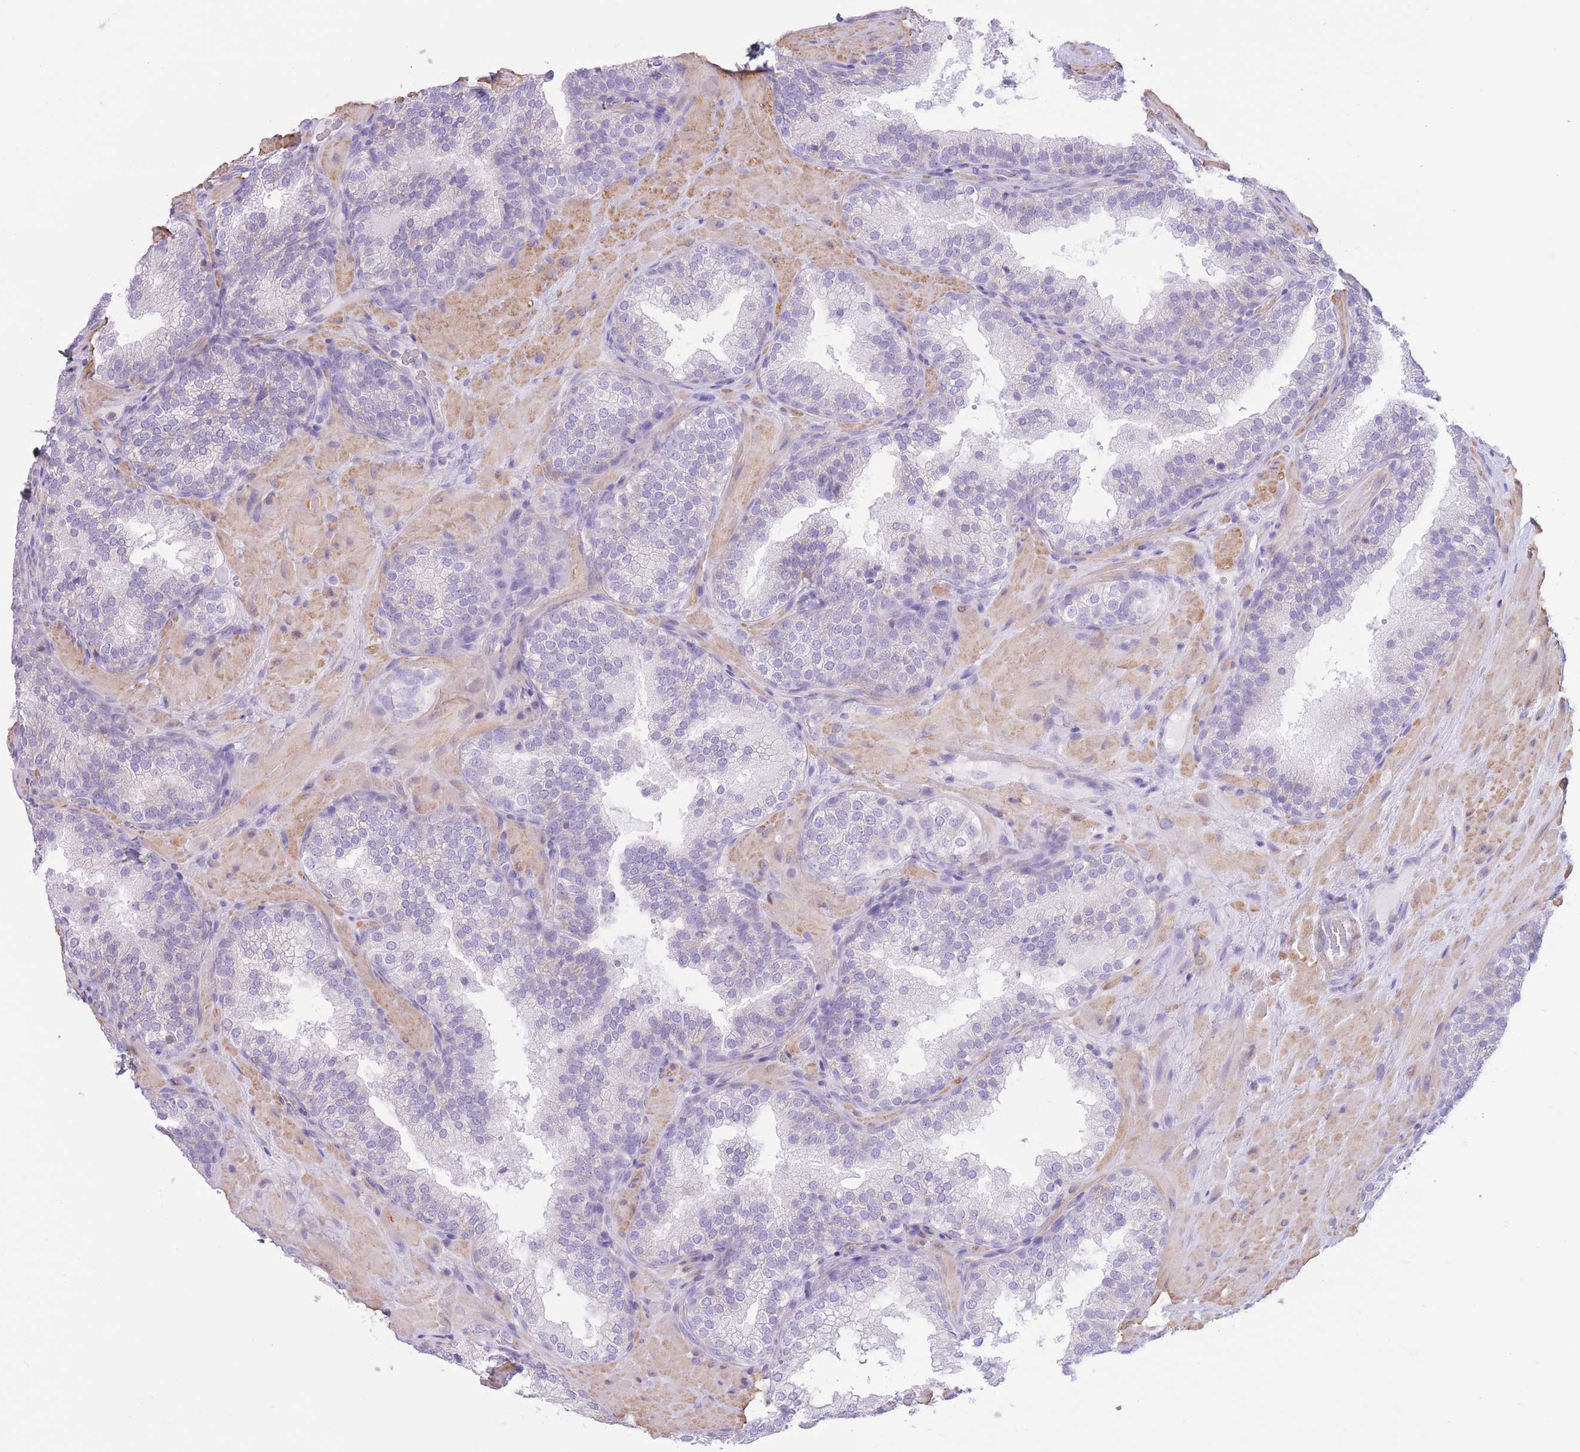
{"staining": {"intensity": "negative", "quantity": "none", "location": "none"}, "tissue": "prostate cancer", "cell_type": "Tumor cells", "image_type": "cancer", "snomed": [{"axis": "morphology", "description": "Adenocarcinoma, High grade"}, {"axis": "topography", "description": "Prostate"}], "caption": "DAB immunohistochemical staining of adenocarcinoma (high-grade) (prostate) shows no significant staining in tumor cells. Nuclei are stained in blue.", "gene": "PDHA1", "patient": {"sex": "male", "age": 56}}